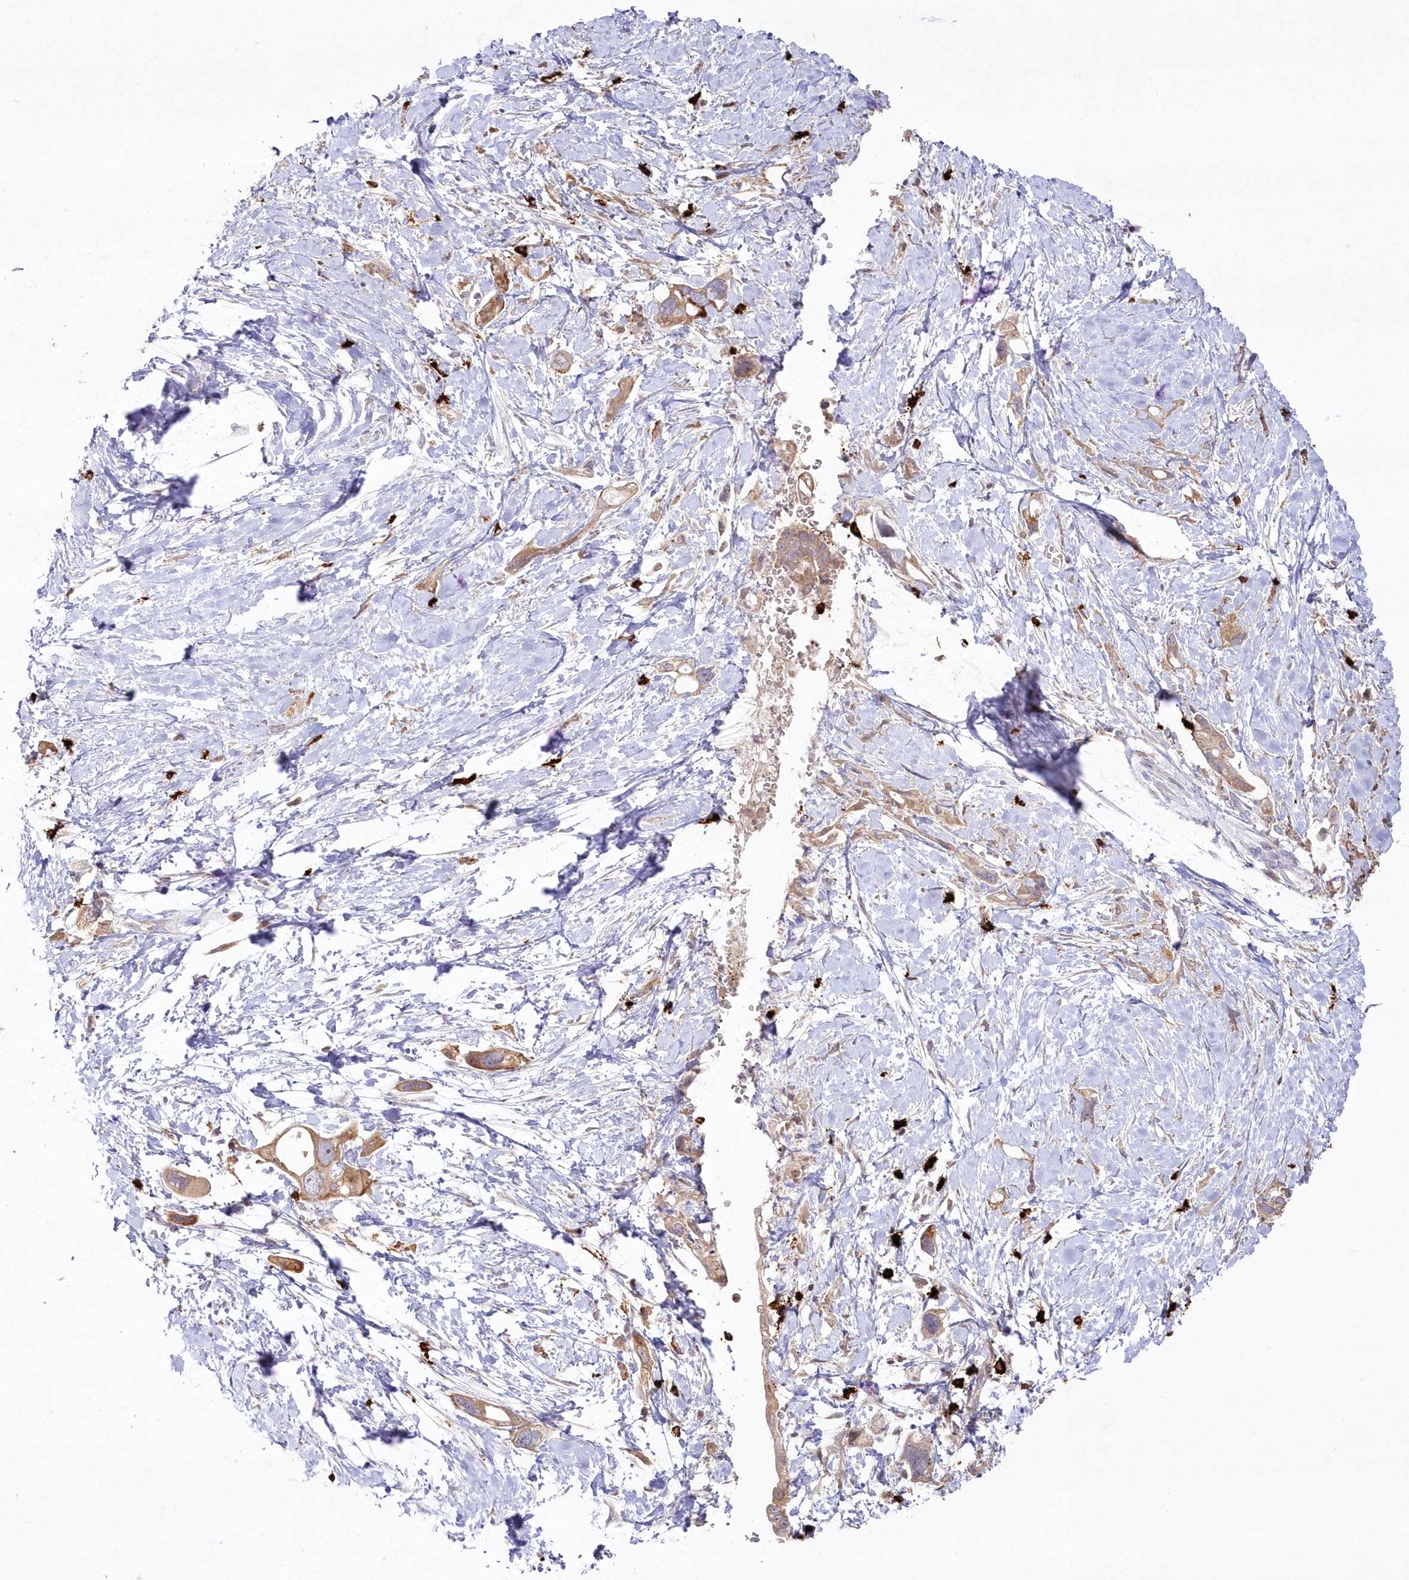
{"staining": {"intensity": "moderate", "quantity": ">75%", "location": "cytoplasmic/membranous"}, "tissue": "pancreatic cancer", "cell_type": "Tumor cells", "image_type": "cancer", "snomed": [{"axis": "morphology", "description": "Adenocarcinoma, NOS"}, {"axis": "topography", "description": "Pancreas"}], "caption": "Human pancreatic cancer (adenocarcinoma) stained for a protein (brown) demonstrates moderate cytoplasmic/membranous positive expression in about >75% of tumor cells.", "gene": "ARSB", "patient": {"sex": "female", "age": 56}}